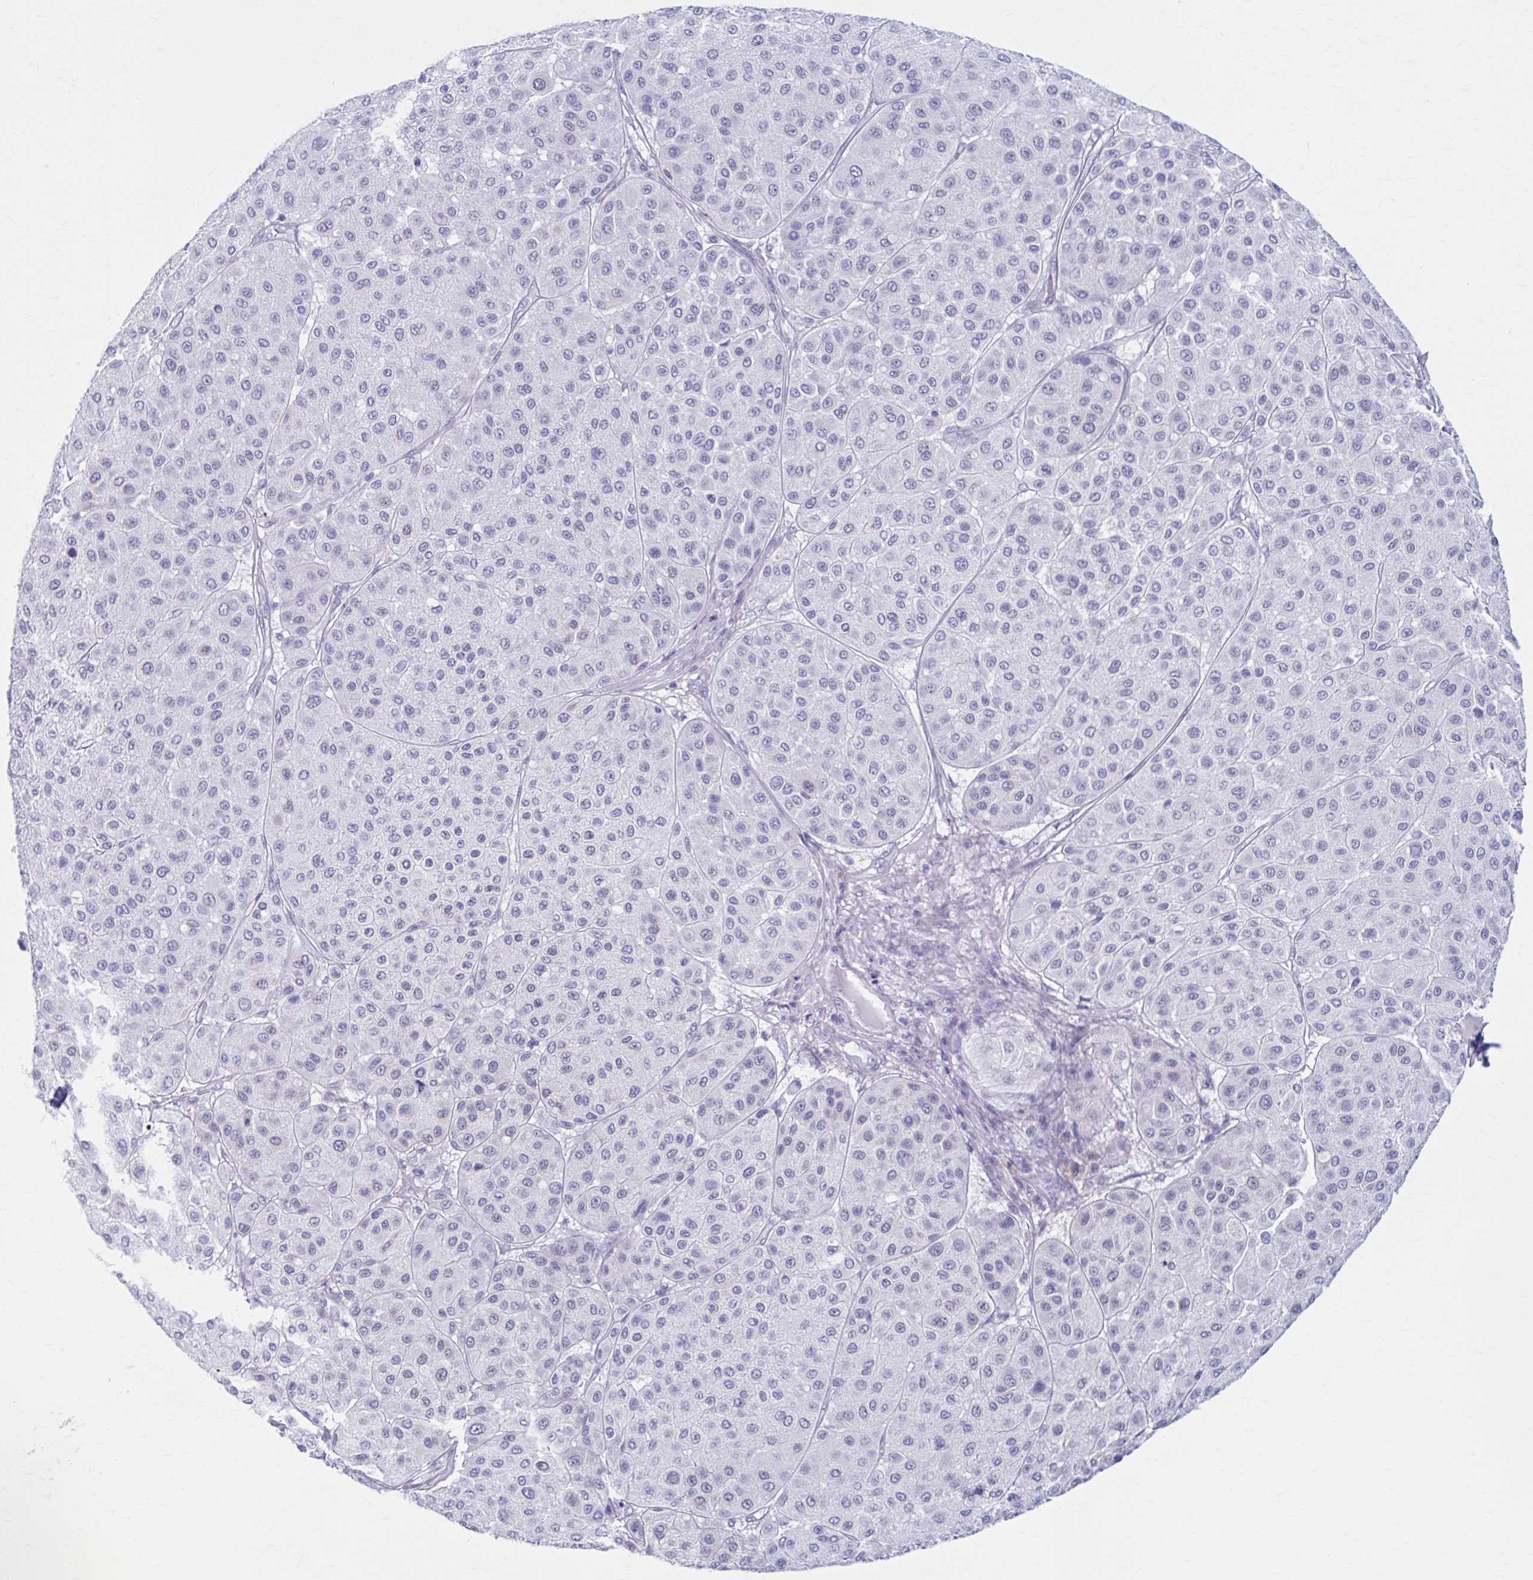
{"staining": {"intensity": "negative", "quantity": "none", "location": "none"}, "tissue": "melanoma", "cell_type": "Tumor cells", "image_type": "cancer", "snomed": [{"axis": "morphology", "description": "Malignant melanoma, Metastatic site"}, {"axis": "topography", "description": "Smooth muscle"}], "caption": "Melanoma was stained to show a protein in brown. There is no significant staining in tumor cells.", "gene": "KCNE2", "patient": {"sex": "male", "age": 41}}